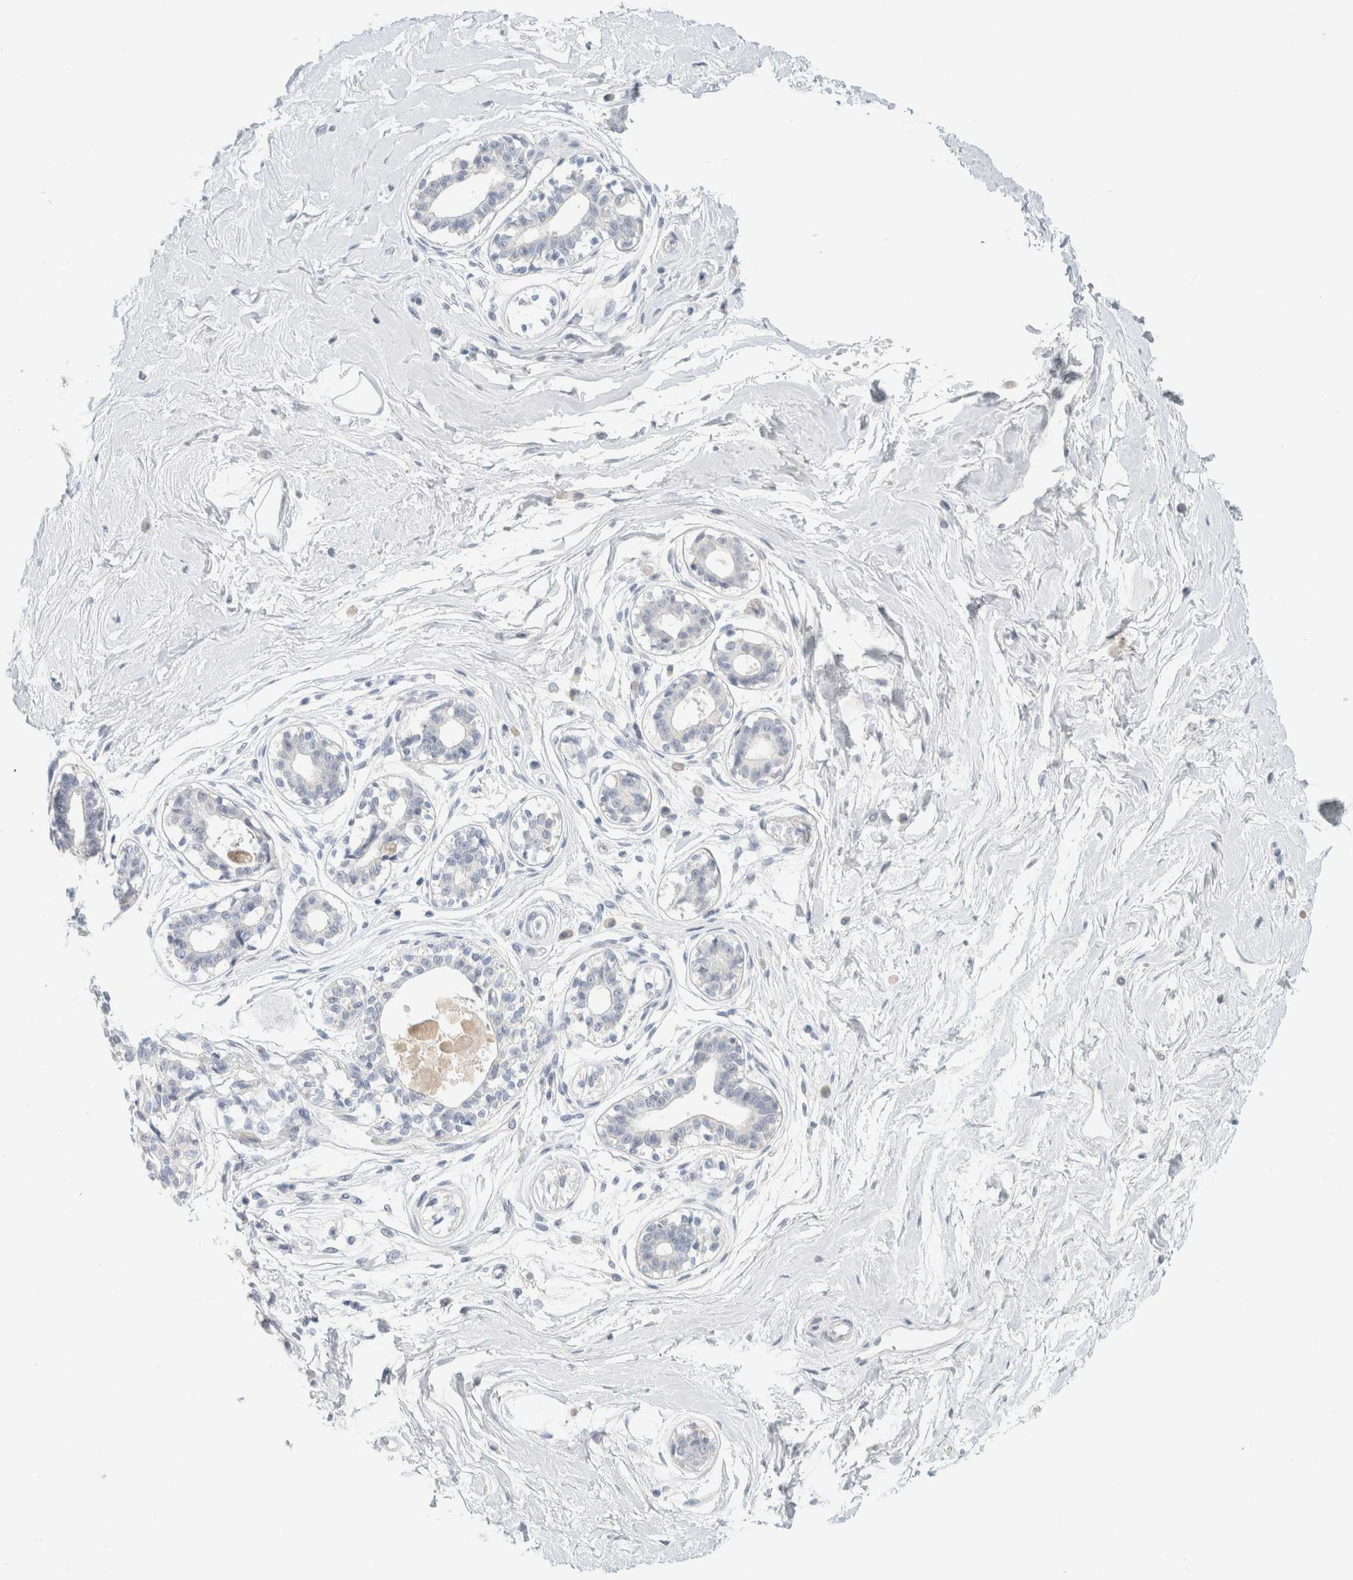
{"staining": {"intensity": "negative", "quantity": "none", "location": "none"}, "tissue": "breast", "cell_type": "Adipocytes", "image_type": "normal", "snomed": [{"axis": "morphology", "description": "Normal tissue, NOS"}, {"axis": "topography", "description": "Breast"}], "caption": "The IHC image has no significant expression in adipocytes of breast. (DAB (3,3'-diaminobenzidine) immunohistochemistry visualized using brightfield microscopy, high magnification).", "gene": "NEFM", "patient": {"sex": "female", "age": 45}}